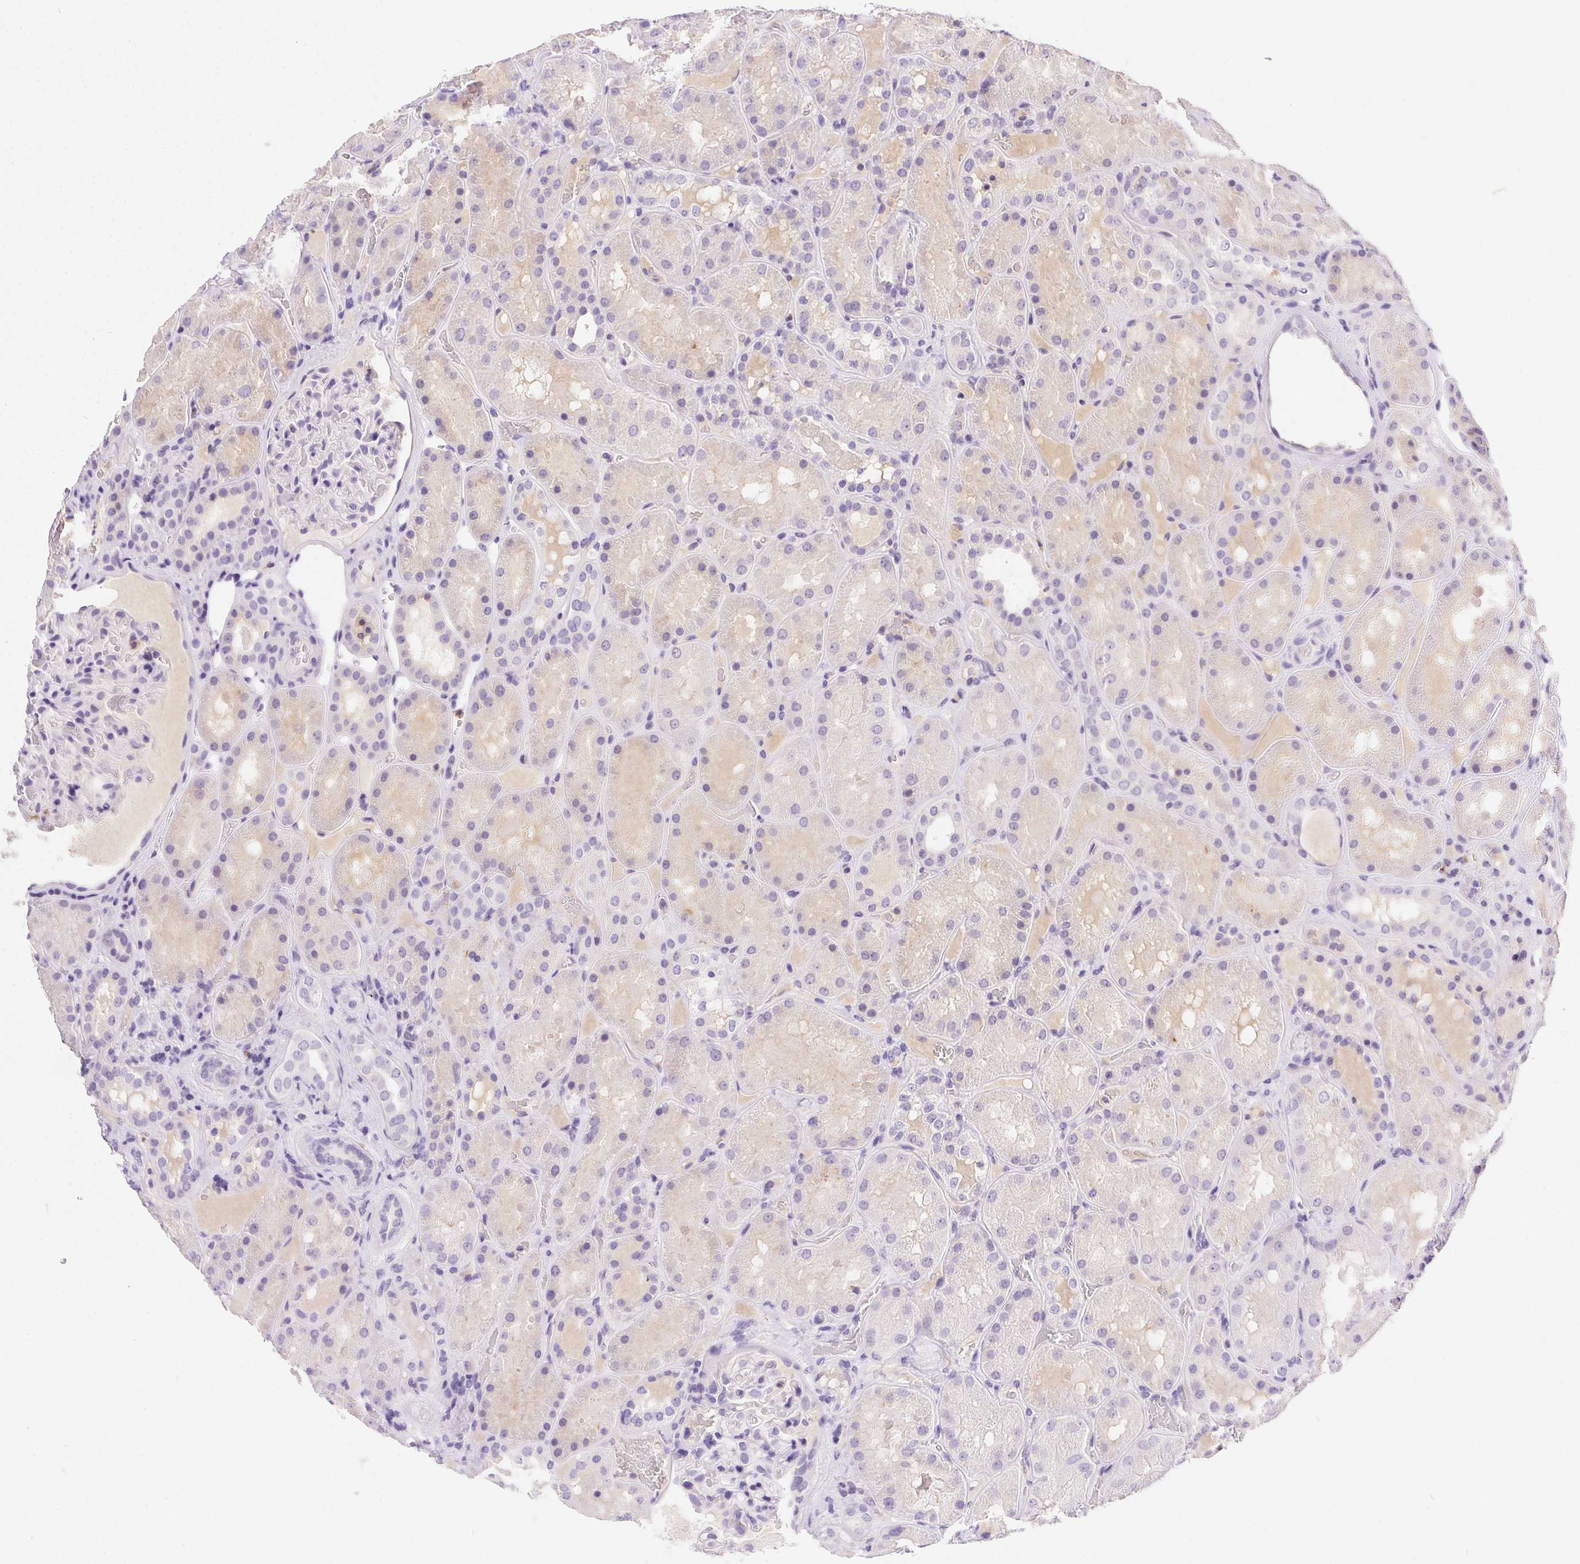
{"staining": {"intensity": "negative", "quantity": "none", "location": "none"}, "tissue": "kidney", "cell_type": "Cells in glomeruli", "image_type": "normal", "snomed": [{"axis": "morphology", "description": "Normal tissue, NOS"}, {"axis": "topography", "description": "Kidney"}], "caption": "Immunohistochemistry (IHC) image of unremarkable kidney: human kidney stained with DAB (3,3'-diaminobenzidine) reveals no significant protein positivity in cells in glomeruli.", "gene": "SSTR4", "patient": {"sex": "male", "age": 73}}